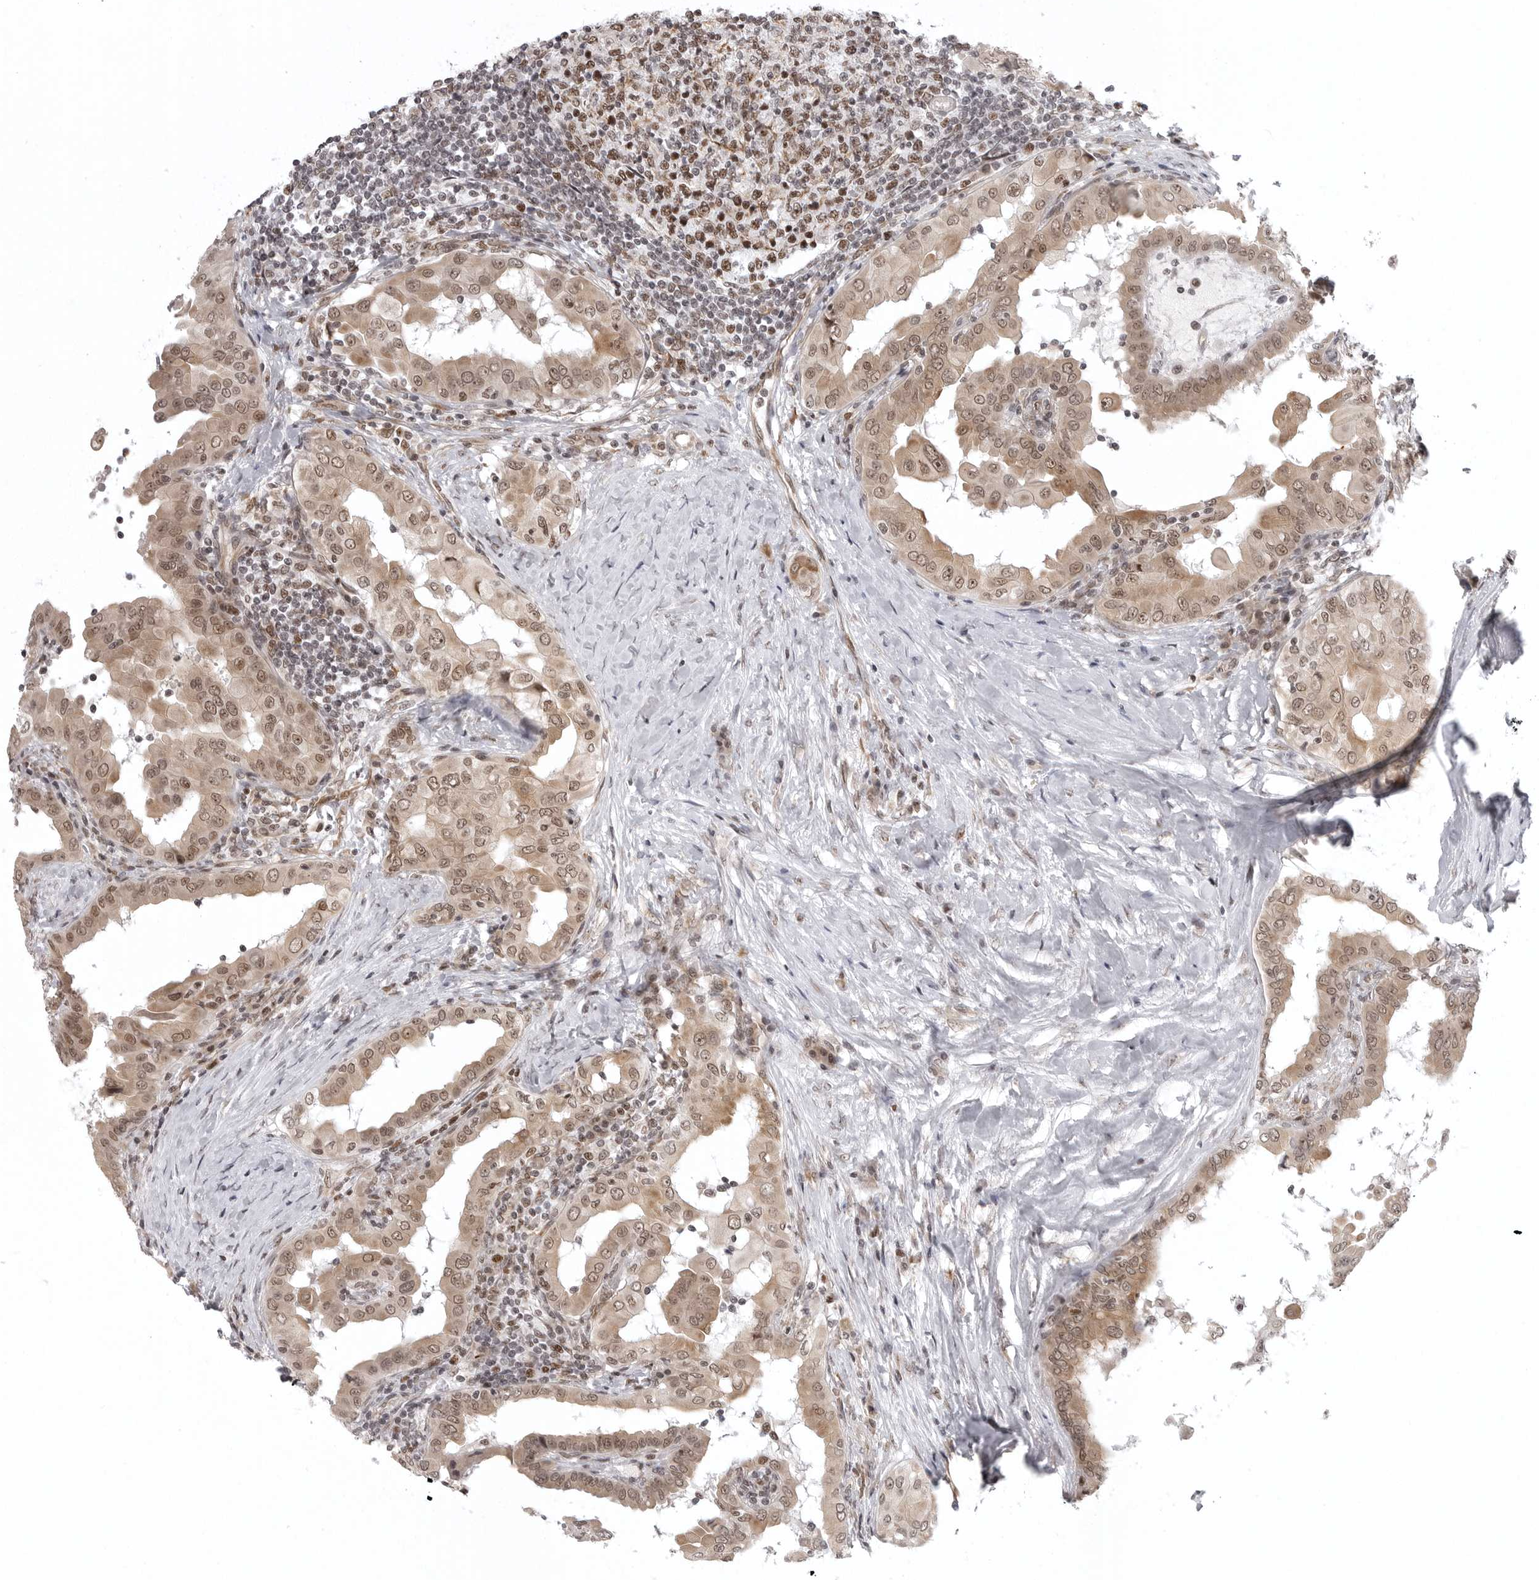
{"staining": {"intensity": "moderate", "quantity": ">75%", "location": "cytoplasmic/membranous,nuclear"}, "tissue": "thyroid cancer", "cell_type": "Tumor cells", "image_type": "cancer", "snomed": [{"axis": "morphology", "description": "Papillary adenocarcinoma, NOS"}, {"axis": "topography", "description": "Thyroid gland"}], "caption": "Immunohistochemistry micrograph of neoplastic tissue: thyroid cancer stained using IHC displays medium levels of moderate protein expression localized specifically in the cytoplasmic/membranous and nuclear of tumor cells, appearing as a cytoplasmic/membranous and nuclear brown color.", "gene": "PRDM10", "patient": {"sex": "male", "age": 33}}